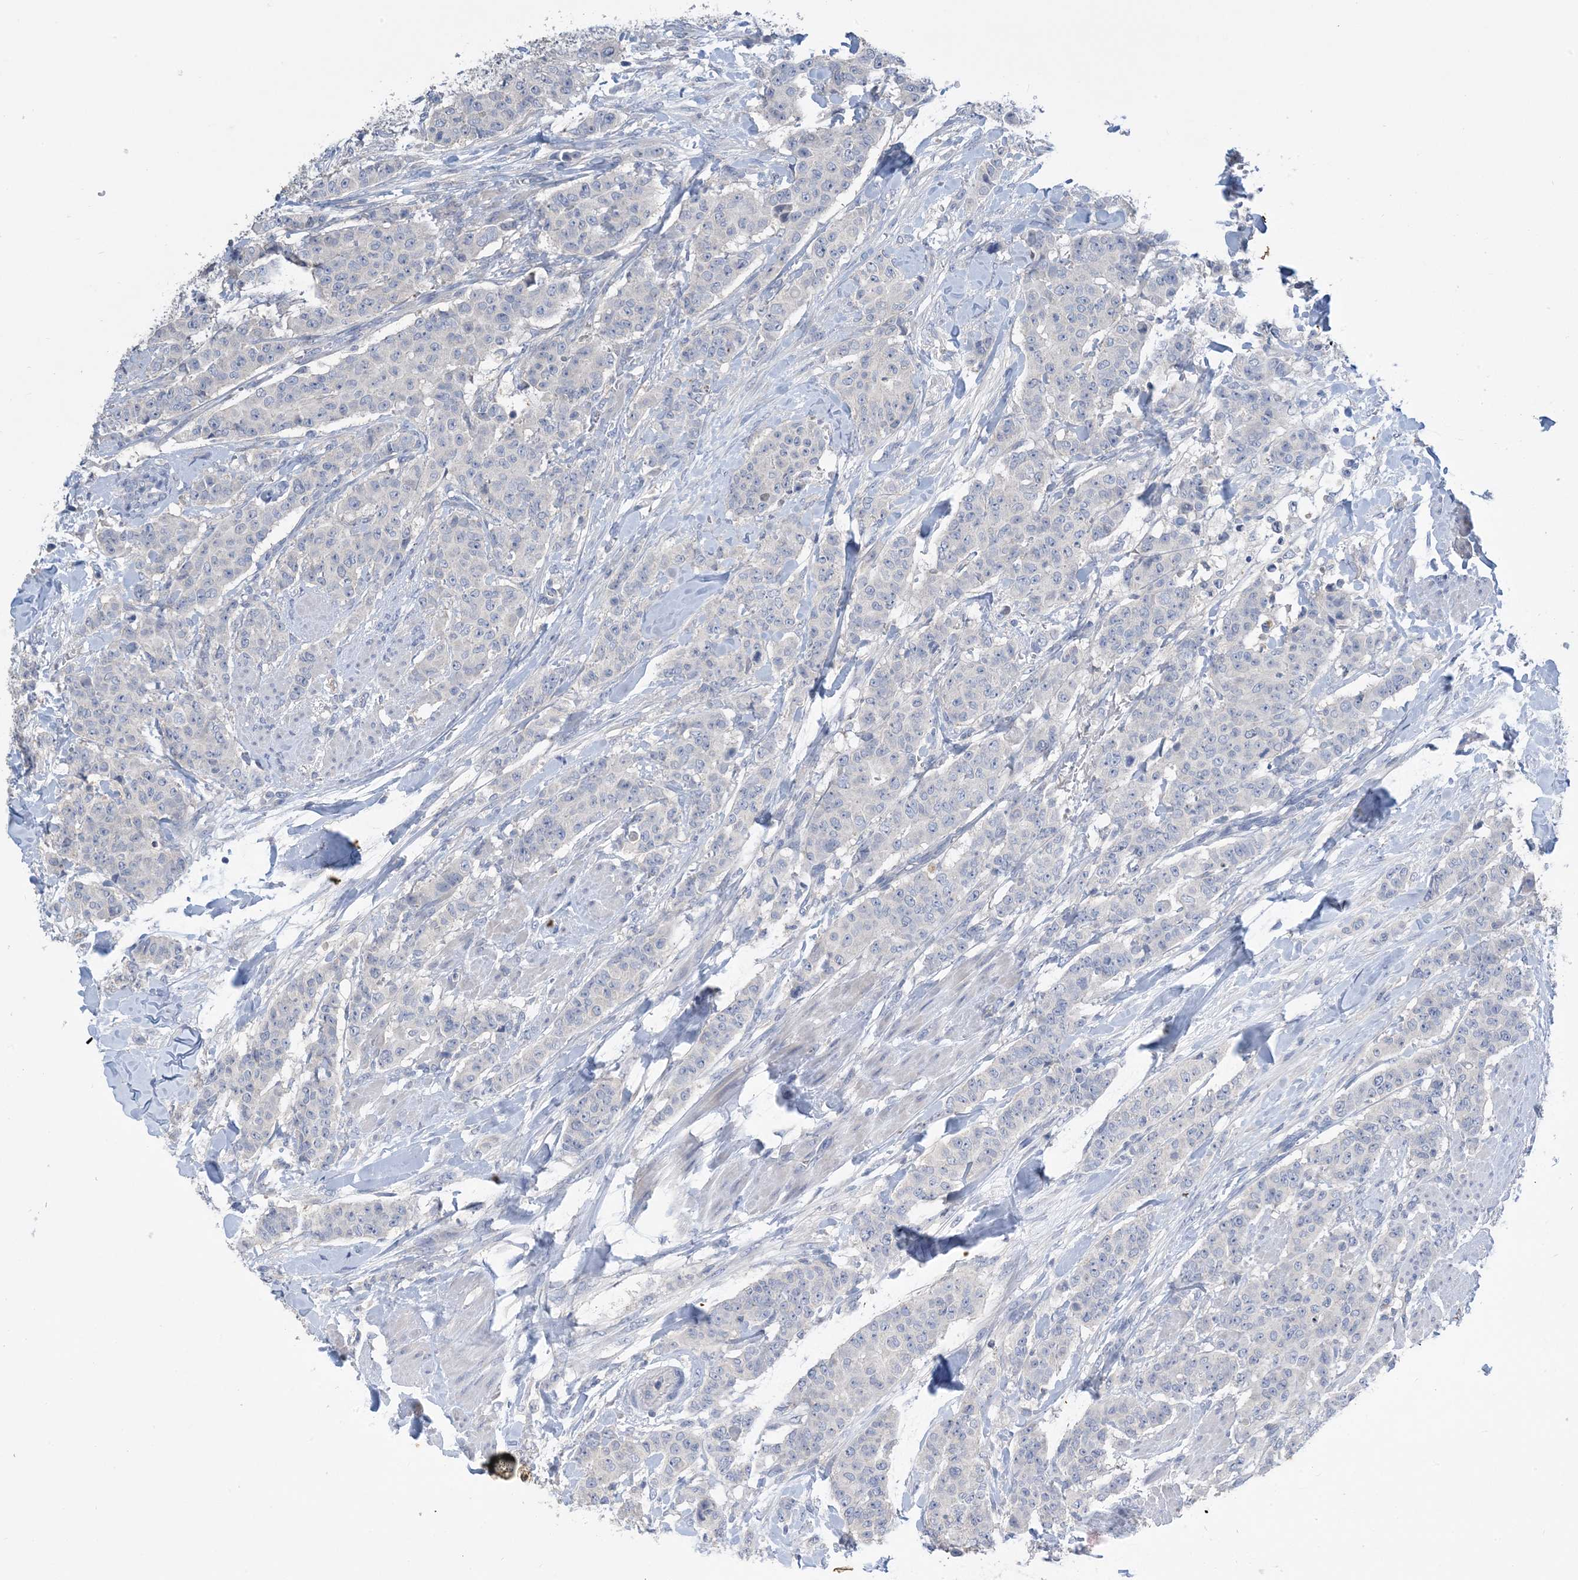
{"staining": {"intensity": "negative", "quantity": "none", "location": "none"}, "tissue": "breast cancer", "cell_type": "Tumor cells", "image_type": "cancer", "snomed": [{"axis": "morphology", "description": "Duct carcinoma"}, {"axis": "topography", "description": "Breast"}], "caption": "A micrograph of human breast cancer (infiltrating ductal carcinoma) is negative for staining in tumor cells. (DAB (3,3'-diaminobenzidine) IHC visualized using brightfield microscopy, high magnification).", "gene": "KPRP", "patient": {"sex": "female", "age": 40}}